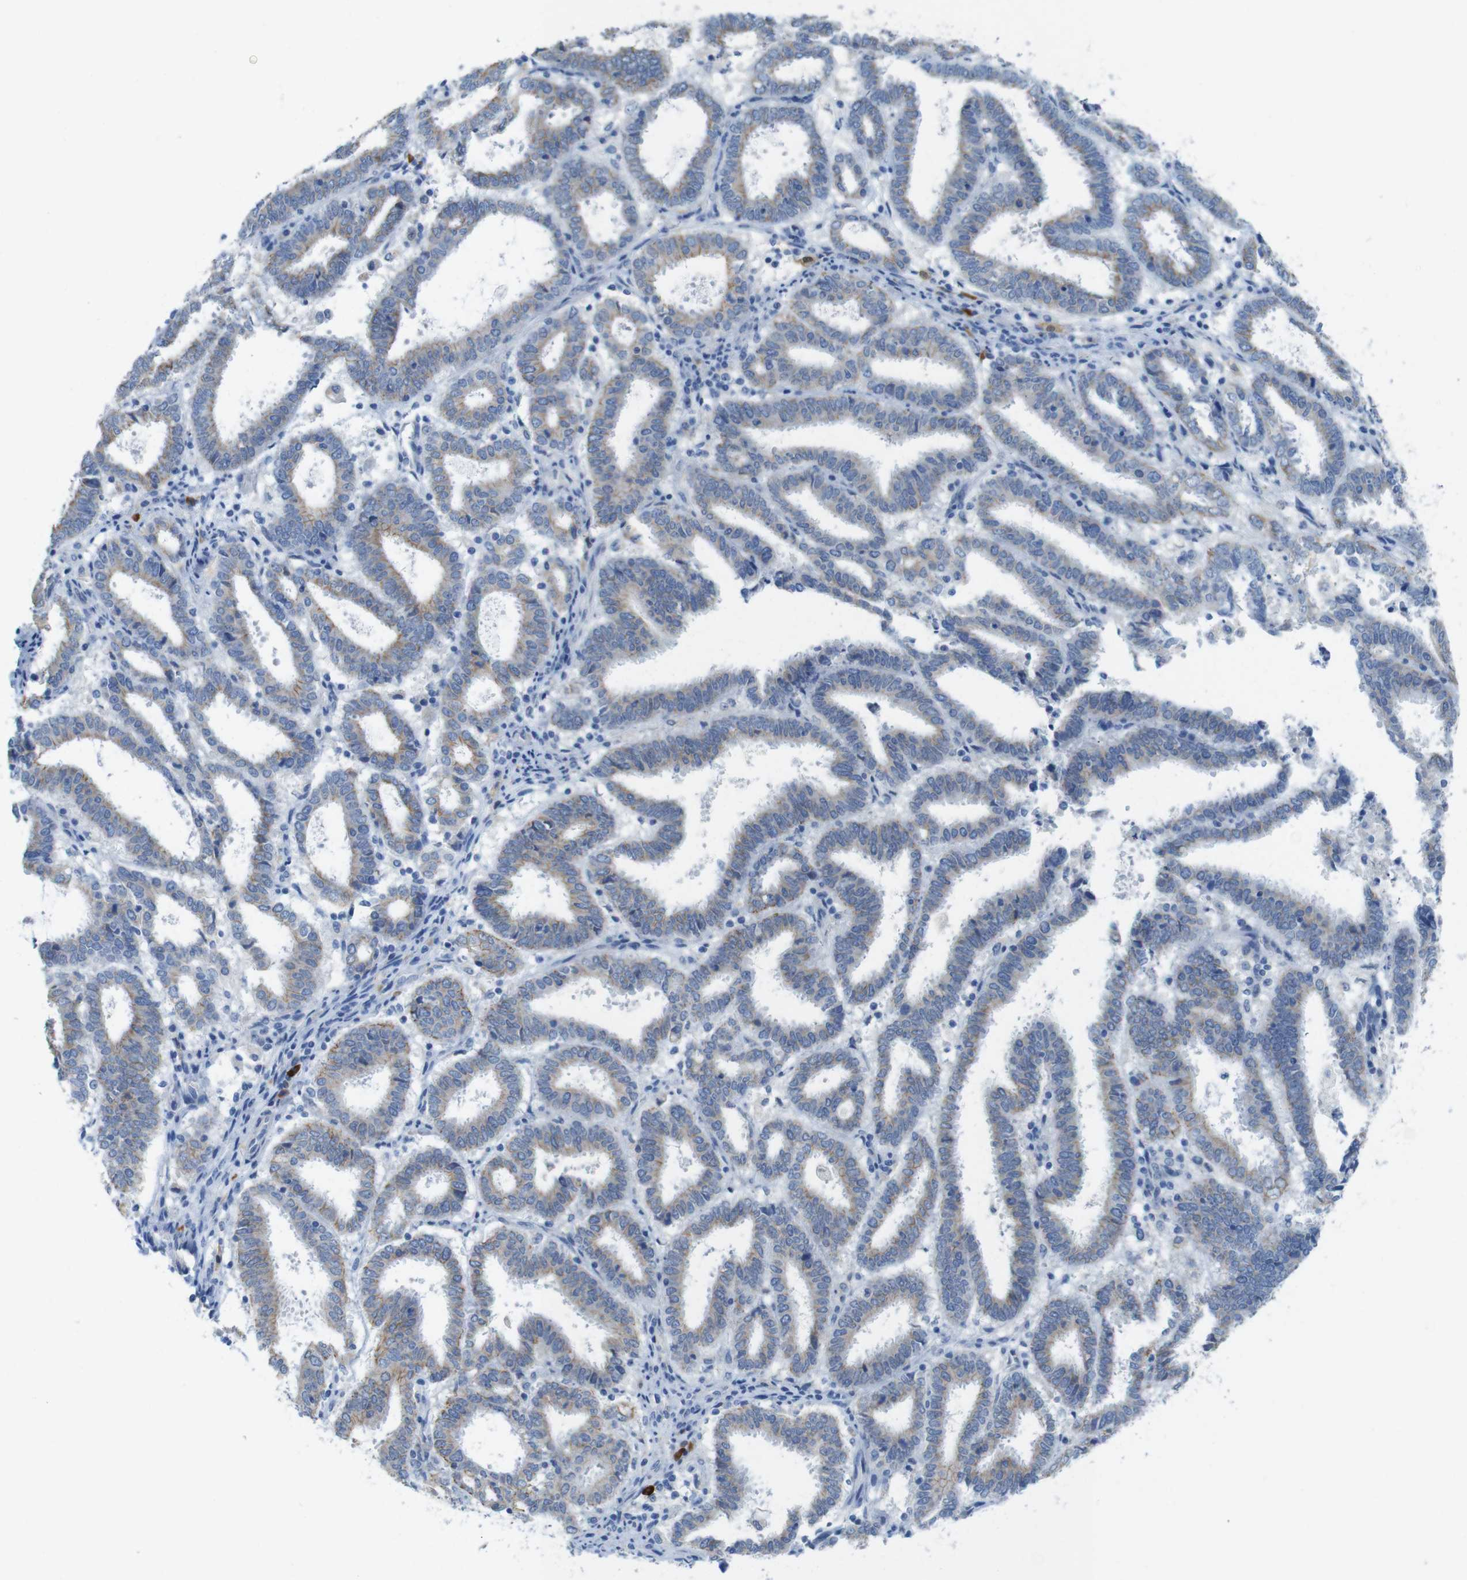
{"staining": {"intensity": "moderate", "quantity": "25%-75%", "location": "cytoplasmic/membranous"}, "tissue": "endometrial cancer", "cell_type": "Tumor cells", "image_type": "cancer", "snomed": [{"axis": "morphology", "description": "Adenocarcinoma, NOS"}, {"axis": "topography", "description": "Uterus"}], "caption": "High-power microscopy captured an immunohistochemistry (IHC) micrograph of endometrial cancer, revealing moderate cytoplasmic/membranous staining in approximately 25%-75% of tumor cells.", "gene": "CLMN", "patient": {"sex": "female", "age": 83}}